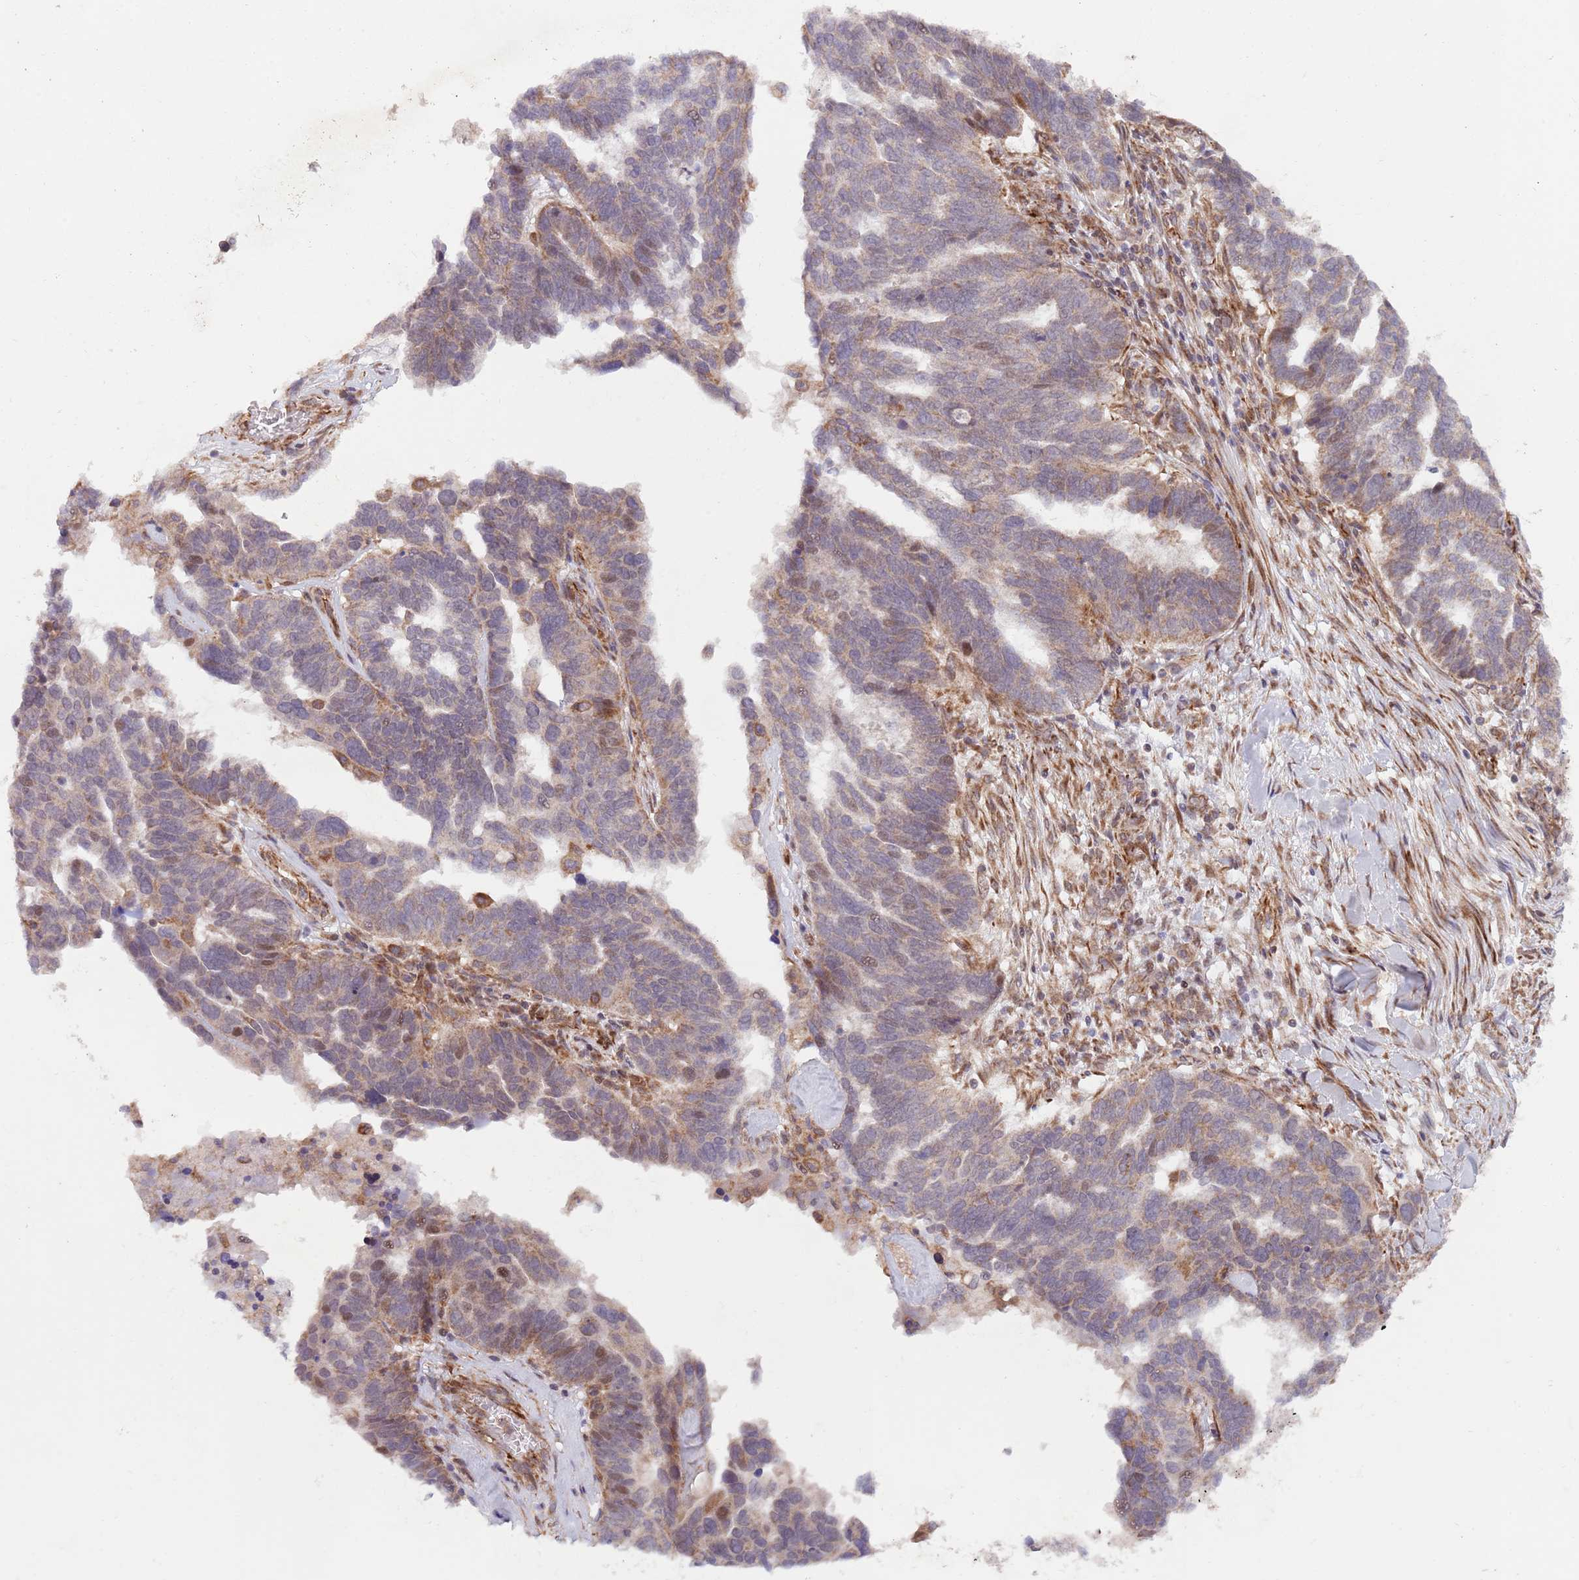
{"staining": {"intensity": "weak", "quantity": "<25%", "location": "nuclear"}, "tissue": "ovarian cancer", "cell_type": "Tumor cells", "image_type": "cancer", "snomed": [{"axis": "morphology", "description": "Cystadenocarcinoma, serous, NOS"}, {"axis": "topography", "description": "Ovary"}], "caption": "Immunohistochemistry (IHC) histopathology image of human ovarian serous cystadenocarcinoma stained for a protein (brown), which reveals no positivity in tumor cells.", "gene": "CHD9", "patient": {"sex": "female", "age": 59}}